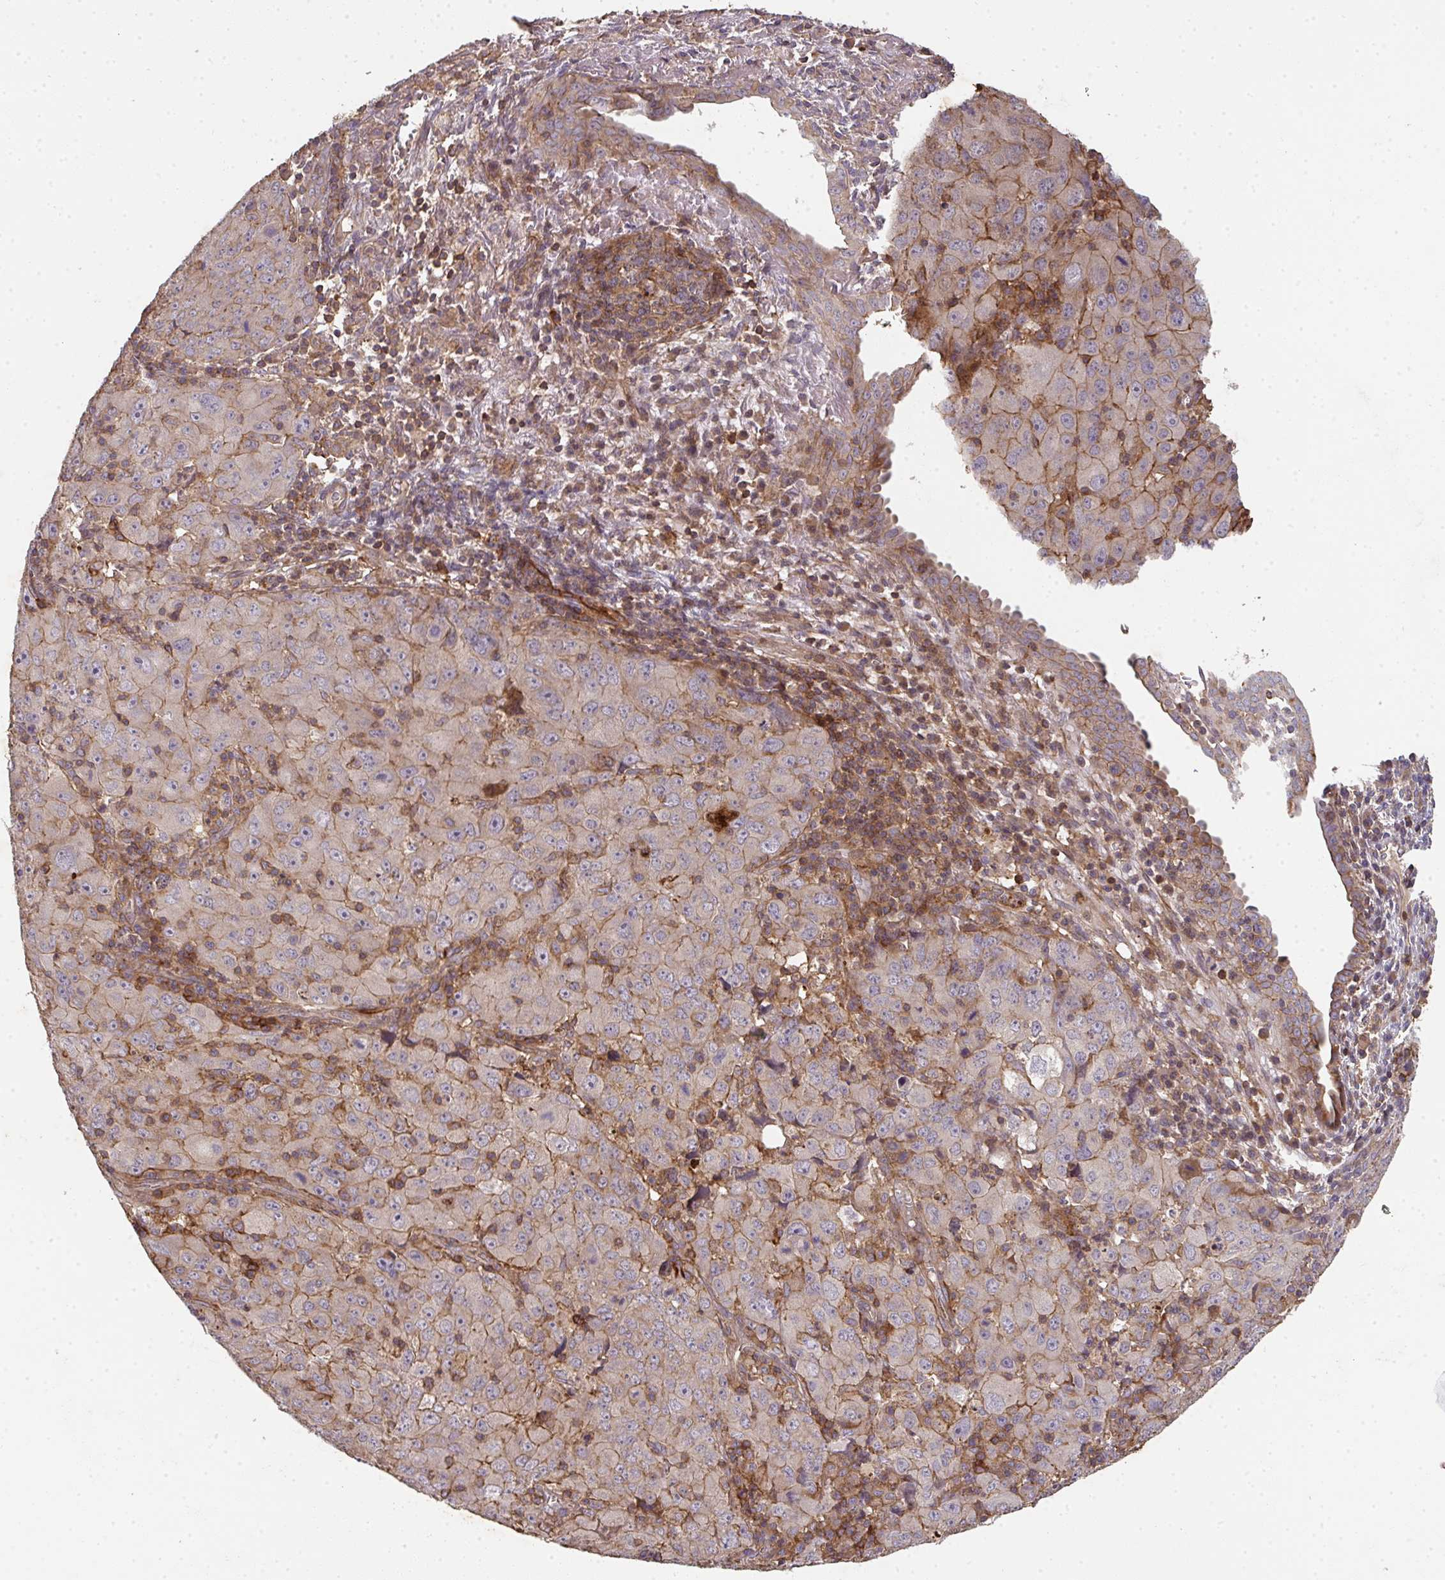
{"staining": {"intensity": "moderate", "quantity": "25%-75%", "location": "cytoplasmic/membranous"}, "tissue": "cervical cancer", "cell_type": "Tumor cells", "image_type": "cancer", "snomed": [{"axis": "morphology", "description": "Adenocarcinoma, NOS"}, {"axis": "topography", "description": "Cervix"}], "caption": "Cervical cancer (adenocarcinoma) stained with DAB IHC reveals medium levels of moderate cytoplasmic/membranous positivity in approximately 25%-75% of tumor cells. (brown staining indicates protein expression, while blue staining denotes nuclei).", "gene": "TNMD", "patient": {"sex": "female", "age": 56}}